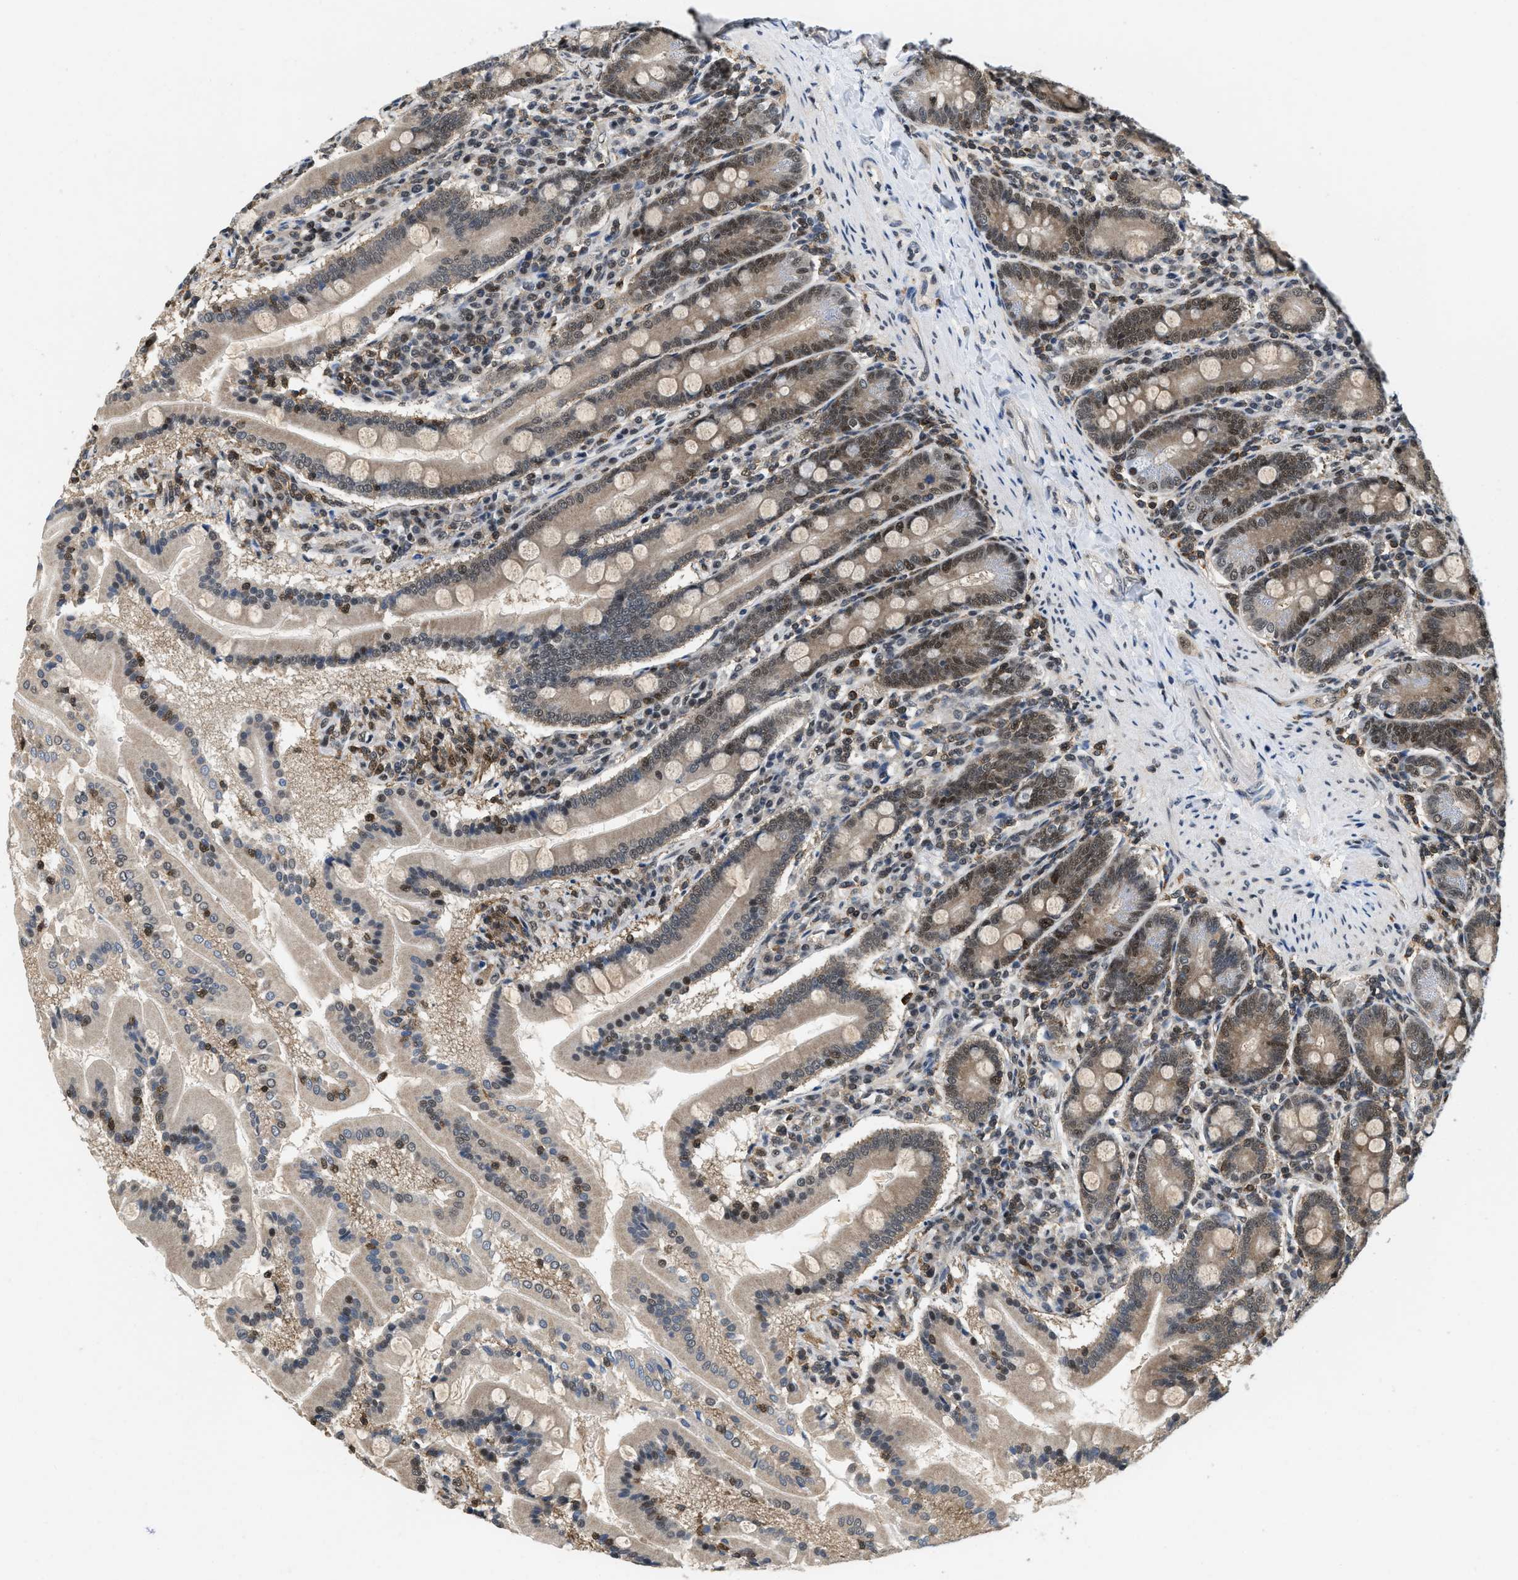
{"staining": {"intensity": "strong", "quantity": "25%-75%", "location": "cytoplasmic/membranous,nuclear"}, "tissue": "duodenum", "cell_type": "Glandular cells", "image_type": "normal", "snomed": [{"axis": "morphology", "description": "Normal tissue, NOS"}, {"axis": "topography", "description": "Duodenum"}], "caption": "Strong cytoplasmic/membranous,nuclear expression for a protein is appreciated in approximately 25%-75% of glandular cells of benign duodenum using immunohistochemistry (IHC).", "gene": "ATF7IP", "patient": {"sex": "male", "age": 50}}